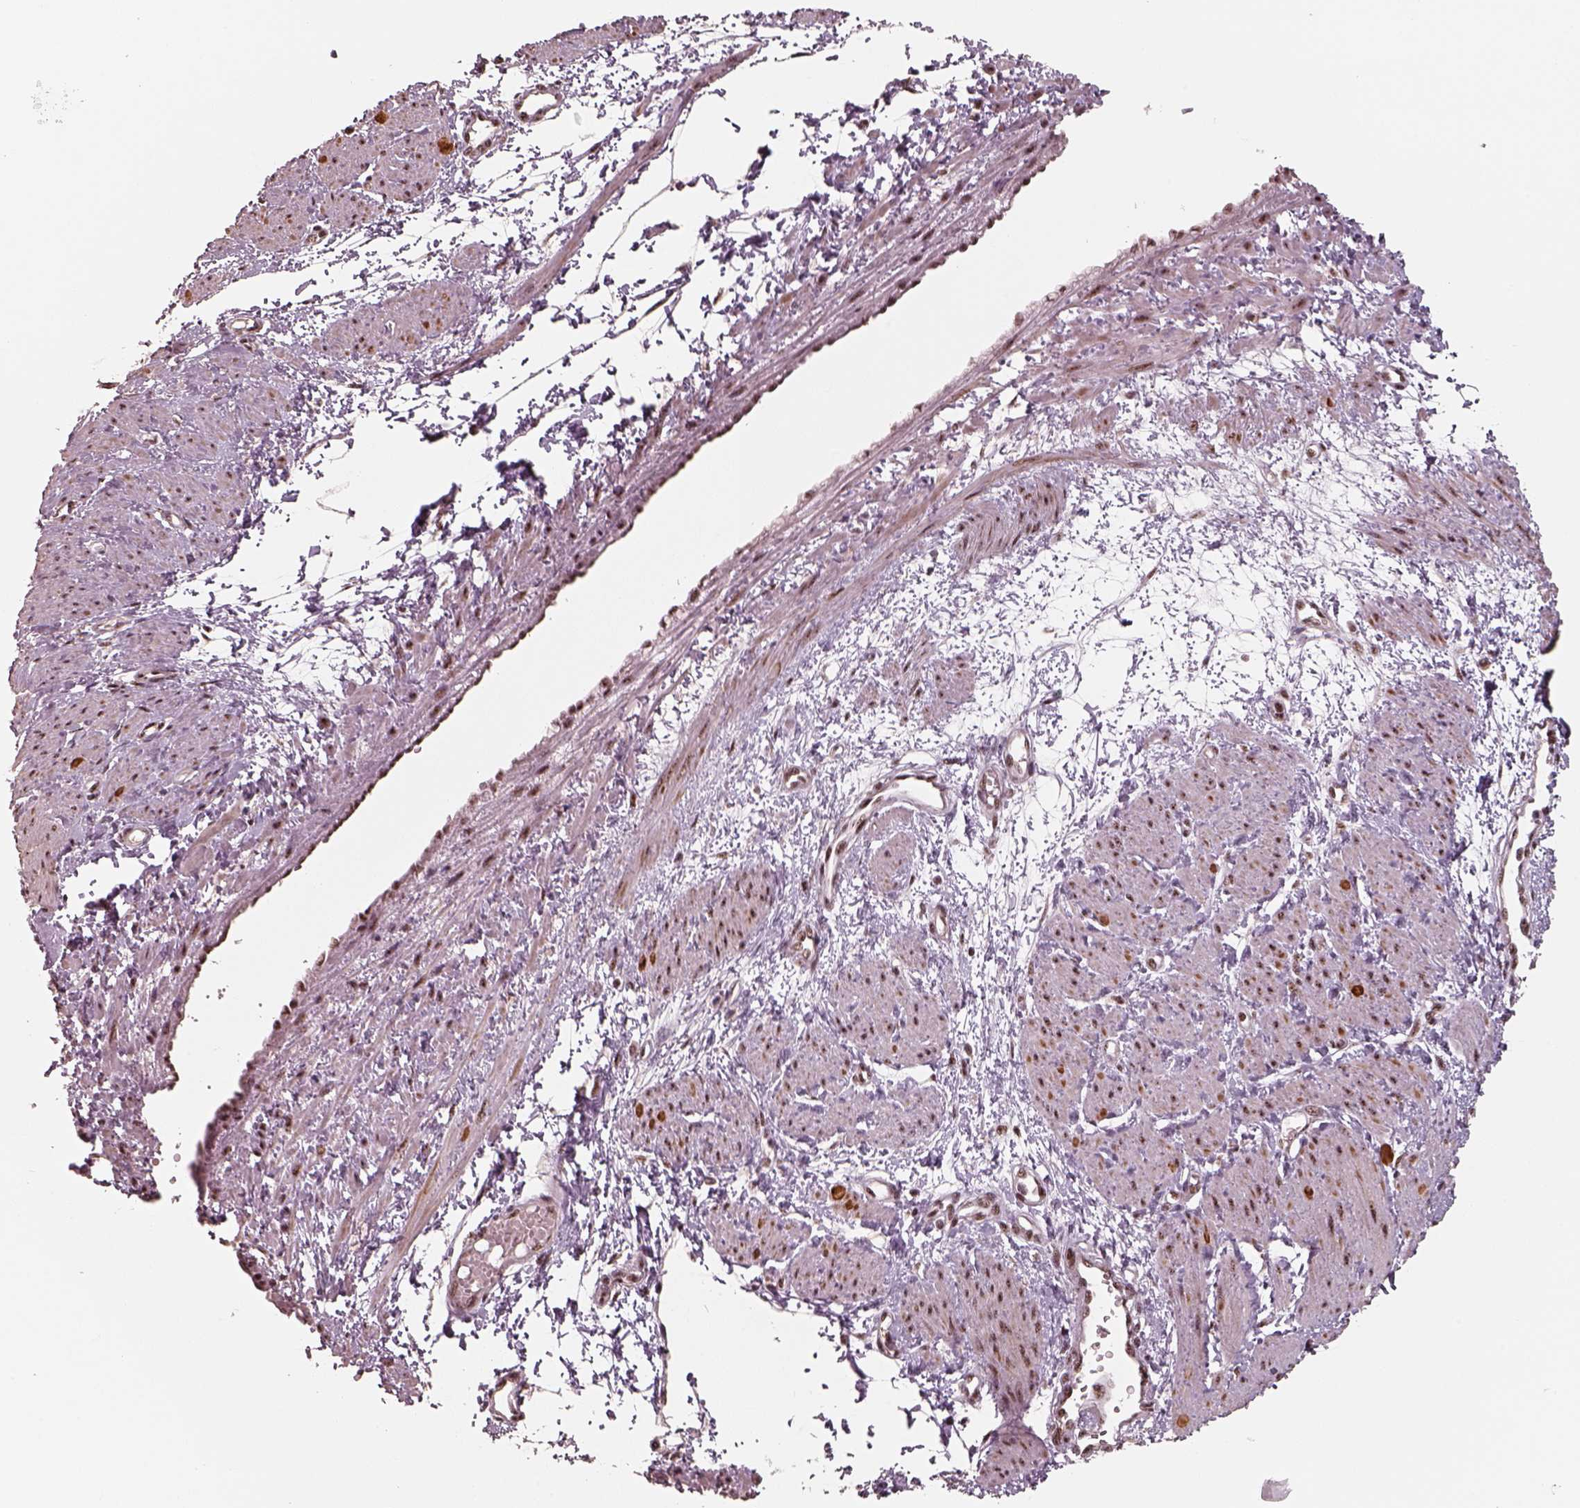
{"staining": {"intensity": "strong", "quantity": ">75%", "location": "nuclear"}, "tissue": "smooth muscle", "cell_type": "Smooth muscle cells", "image_type": "normal", "snomed": [{"axis": "morphology", "description": "Normal tissue, NOS"}, {"axis": "topography", "description": "Smooth muscle"}, {"axis": "topography", "description": "Uterus"}], "caption": "Strong nuclear positivity is identified in about >75% of smooth muscle cells in benign smooth muscle.", "gene": "ATXN7L3", "patient": {"sex": "female", "age": 39}}